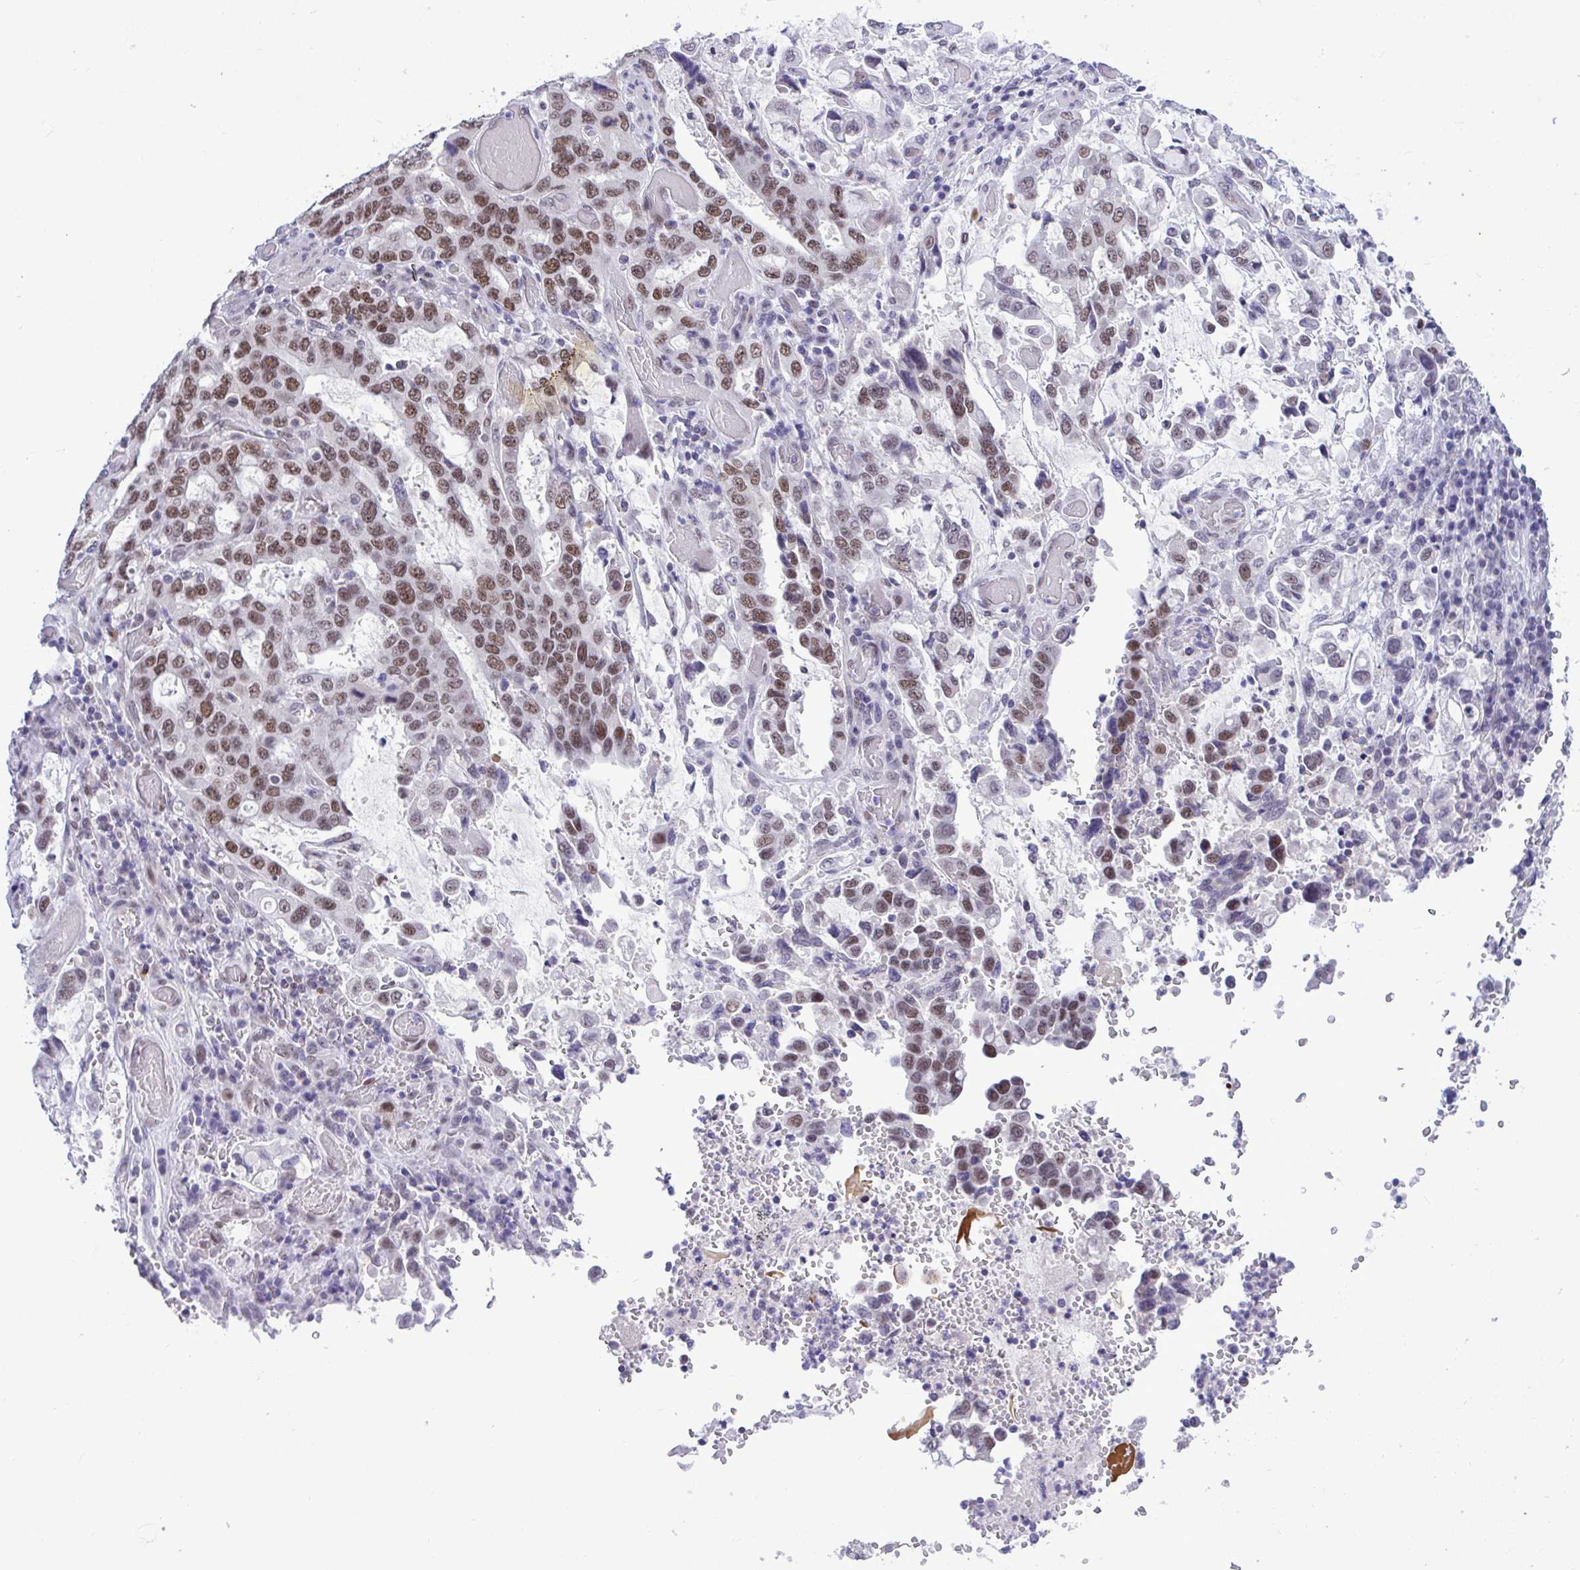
{"staining": {"intensity": "moderate", "quantity": ">75%", "location": "nuclear"}, "tissue": "stomach cancer", "cell_type": "Tumor cells", "image_type": "cancer", "snomed": [{"axis": "morphology", "description": "Adenocarcinoma, NOS"}, {"axis": "topography", "description": "Stomach, upper"}, {"axis": "topography", "description": "Stomach"}], "caption": "Immunohistochemical staining of stomach cancer displays medium levels of moderate nuclear positivity in about >75% of tumor cells. The protein is shown in brown color, while the nuclei are stained blue.", "gene": "TEAD4", "patient": {"sex": "male", "age": 62}}